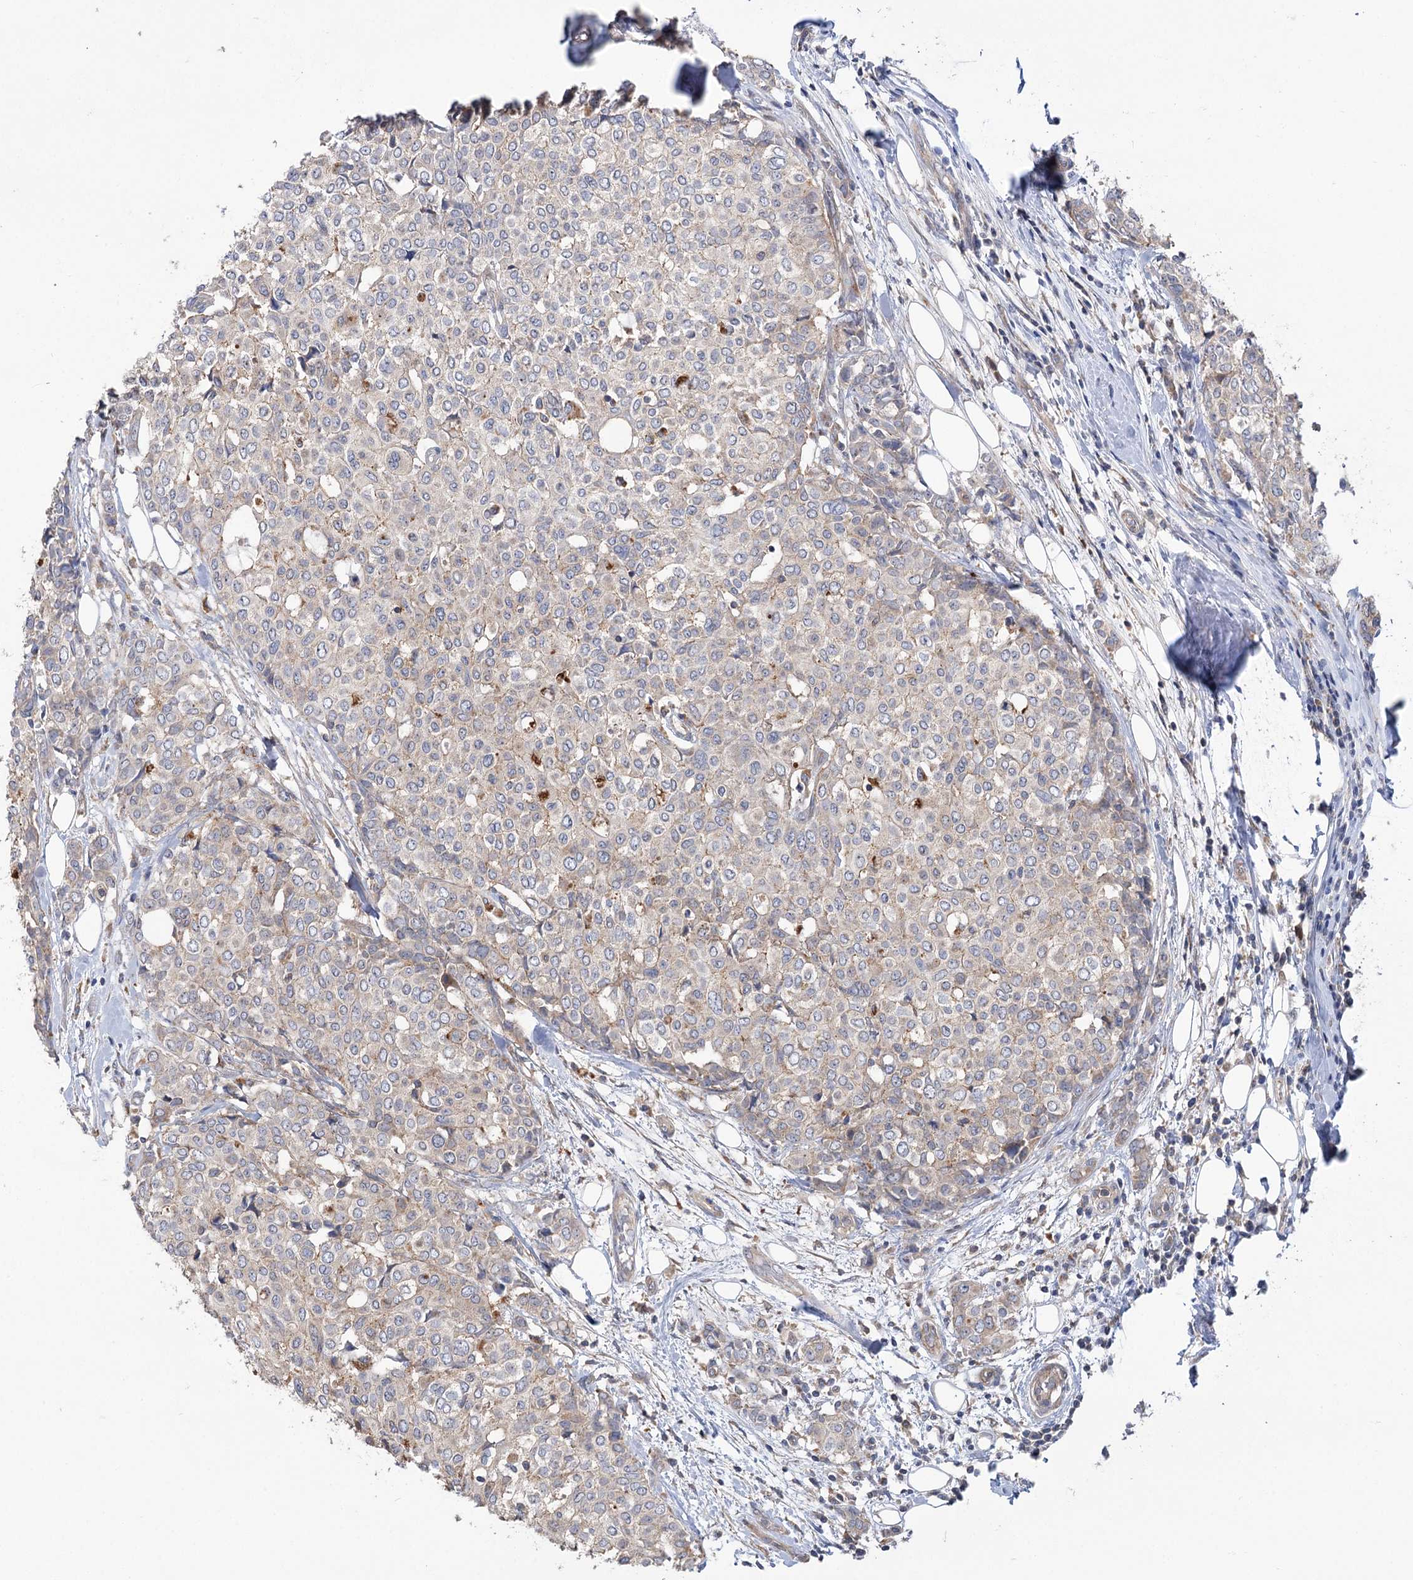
{"staining": {"intensity": "negative", "quantity": "none", "location": "none"}, "tissue": "breast cancer", "cell_type": "Tumor cells", "image_type": "cancer", "snomed": [{"axis": "morphology", "description": "Lobular carcinoma"}, {"axis": "topography", "description": "Breast"}], "caption": "An IHC histopathology image of breast cancer is shown. There is no staining in tumor cells of breast cancer.", "gene": "VPS37B", "patient": {"sex": "female", "age": 51}}